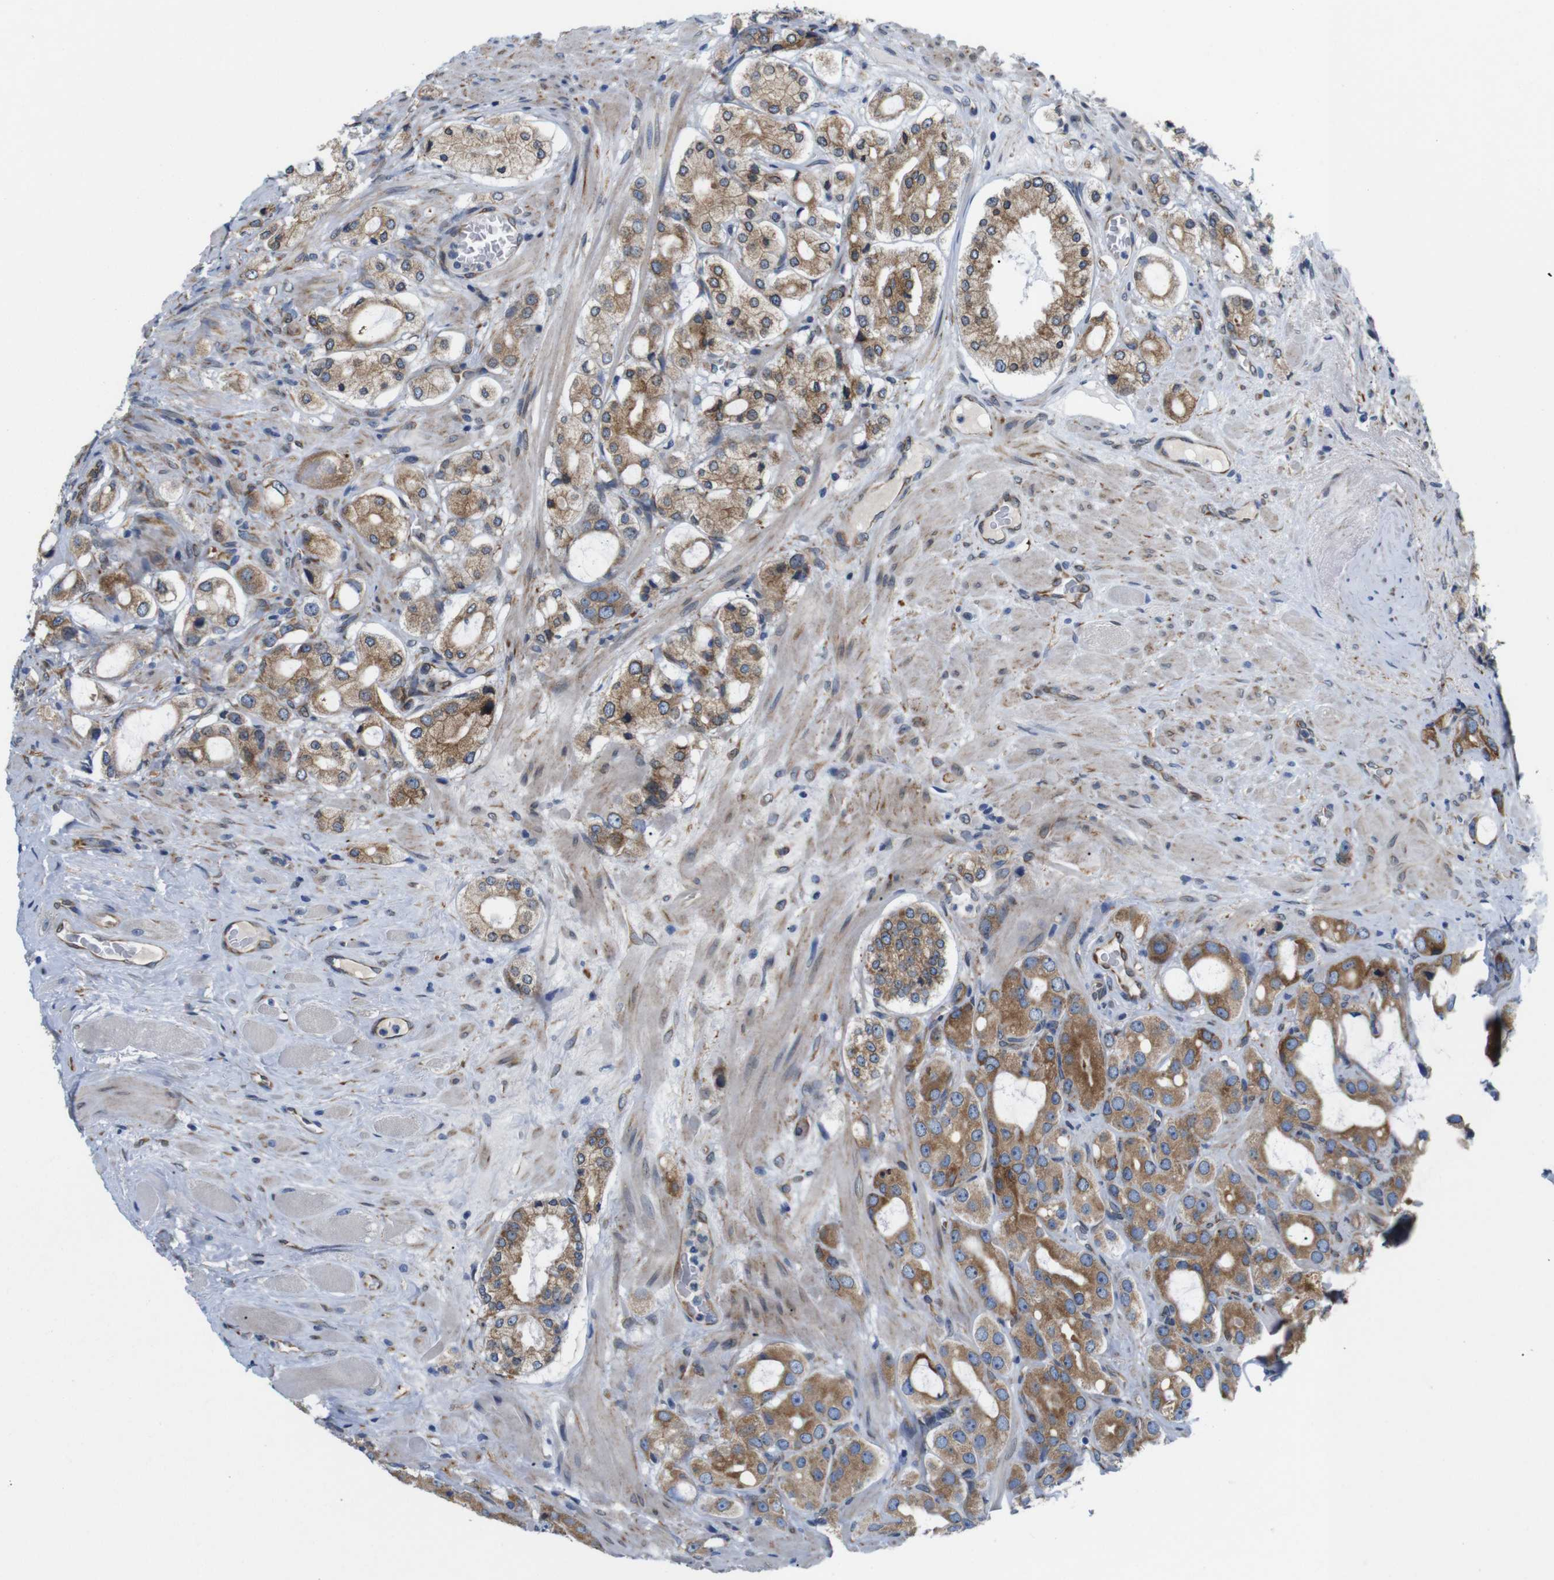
{"staining": {"intensity": "moderate", "quantity": ">75%", "location": "cytoplasmic/membranous"}, "tissue": "prostate cancer", "cell_type": "Tumor cells", "image_type": "cancer", "snomed": [{"axis": "morphology", "description": "Adenocarcinoma, High grade"}, {"axis": "topography", "description": "Prostate"}], "caption": "An image of human prostate cancer stained for a protein reveals moderate cytoplasmic/membranous brown staining in tumor cells.", "gene": "HACD3", "patient": {"sex": "male", "age": 65}}